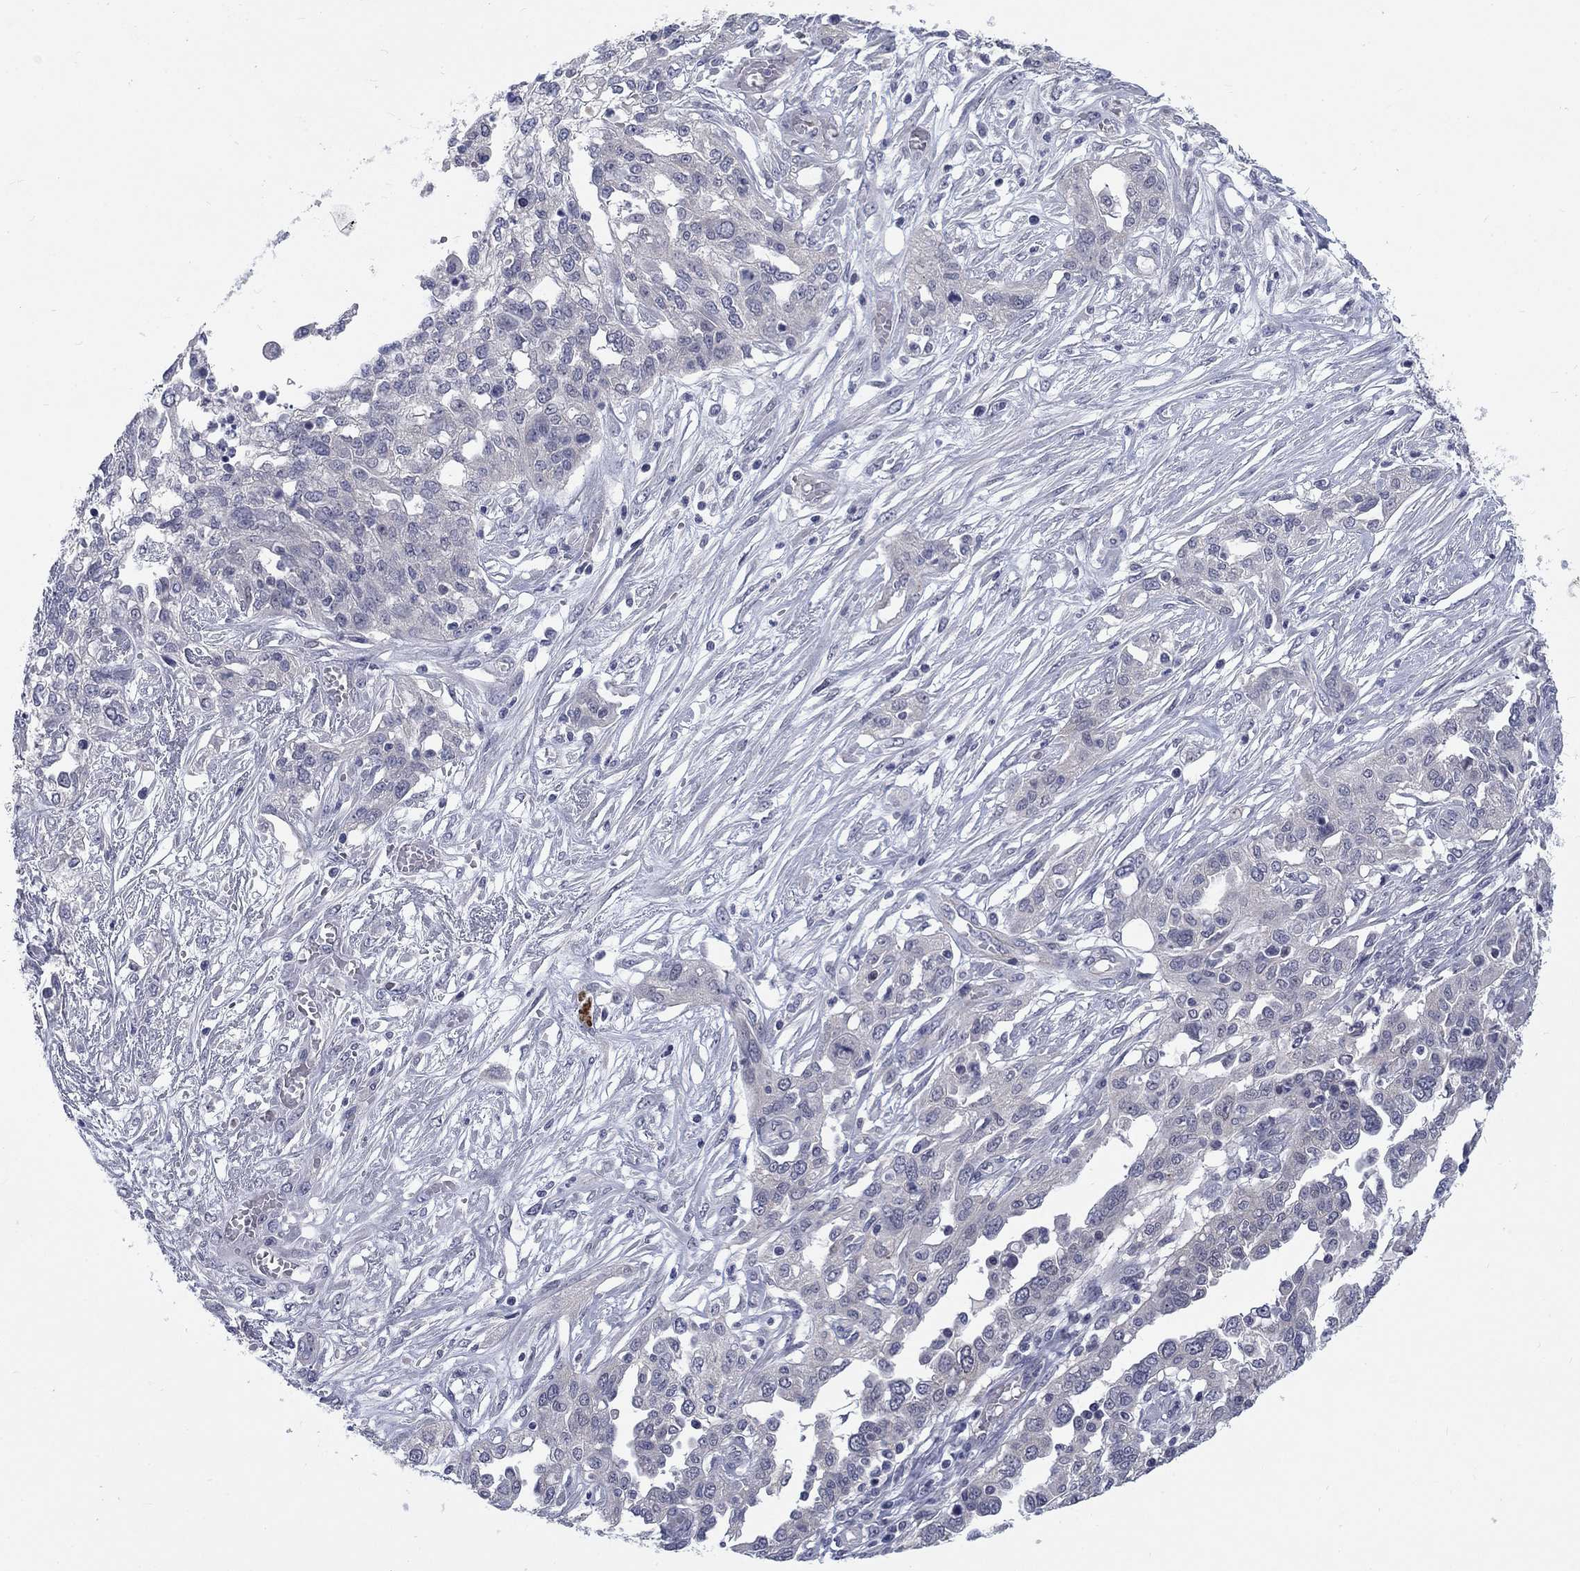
{"staining": {"intensity": "negative", "quantity": "none", "location": "none"}, "tissue": "ovarian cancer", "cell_type": "Tumor cells", "image_type": "cancer", "snomed": [{"axis": "morphology", "description": "Cystadenocarcinoma, serous, NOS"}, {"axis": "topography", "description": "Ovary"}], "caption": "This histopathology image is of ovarian serous cystadenocarcinoma stained with immunohistochemistry (IHC) to label a protein in brown with the nuclei are counter-stained blue. There is no positivity in tumor cells. (DAB immunohistochemistry visualized using brightfield microscopy, high magnification).", "gene": "PHKA1", "patient": {"sex": "female", "age": 67}}